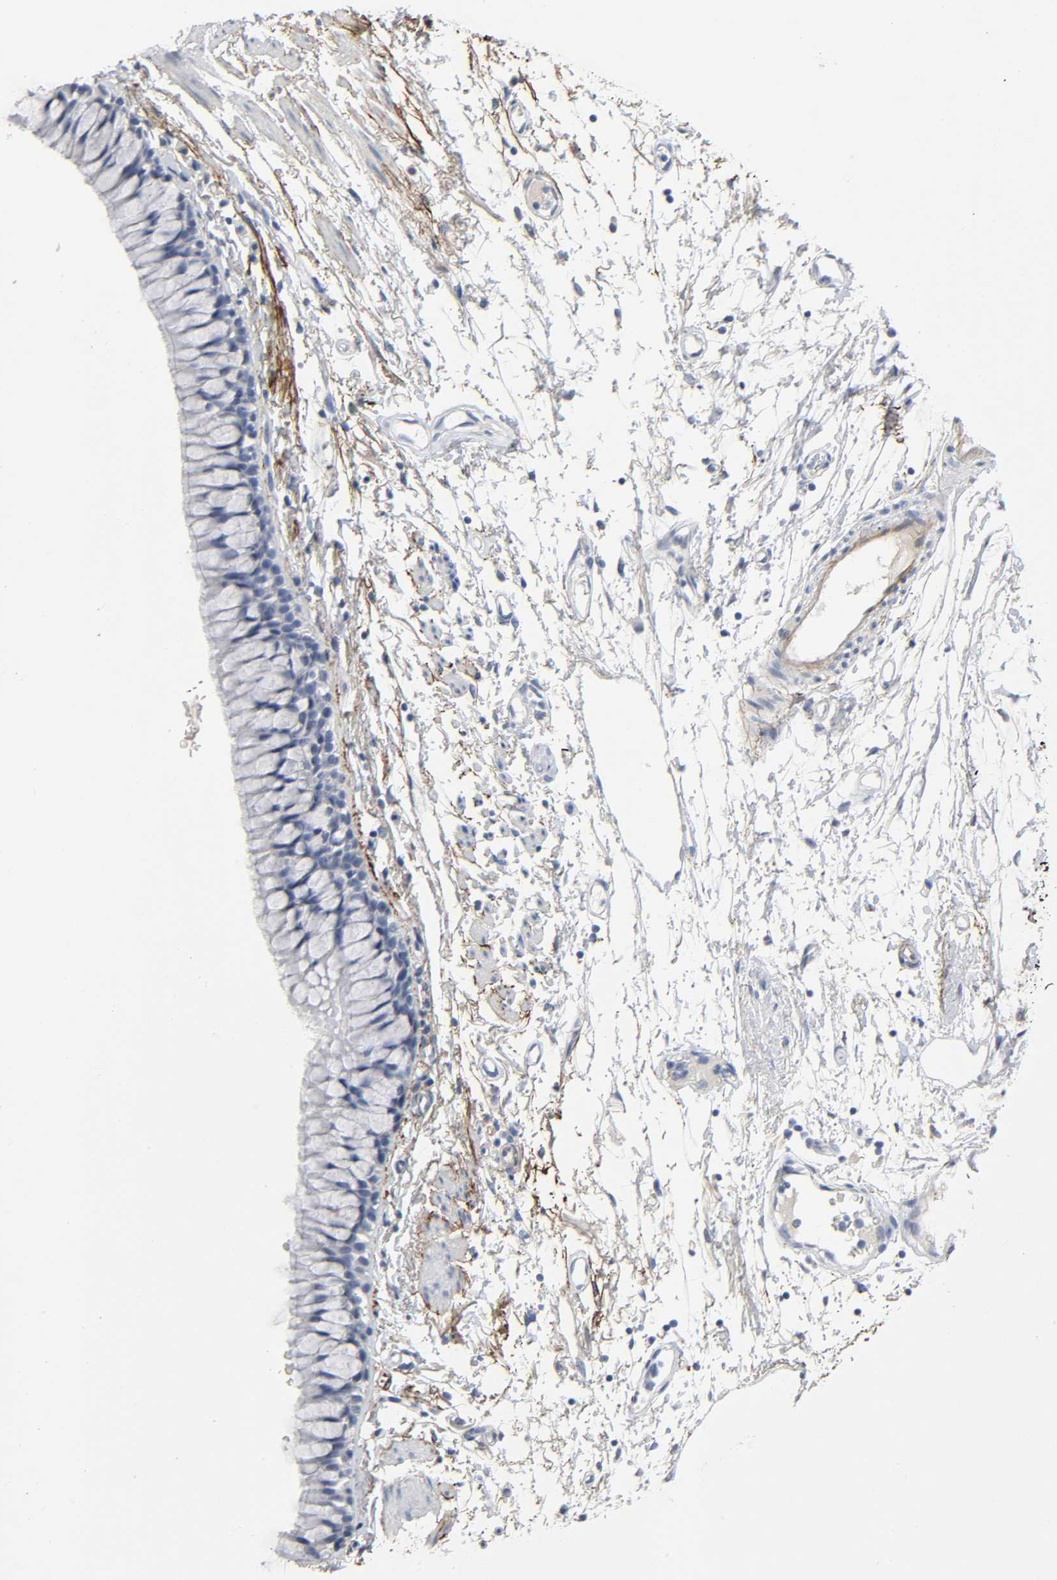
{"staining": {"intensity": "negative", "quantity": "none", "location": "none"}, "tissue": "bronchus", "cell_type": "Respiratory epithelial cells", "image_type": "normal", "snomed": [{"axis": "morphology", "description": "Normal tissue, NOS"}, {"axis": "topography", "description": "Bronchus"}], "caption": "A high-resolution photomicrograph shows immunohistochemistry staining of benign bronchus, which shows no significant expression in respiratory epithelial cells.", "gene": "FBLN5", "patient": {"sex": "female", "age": 73}}